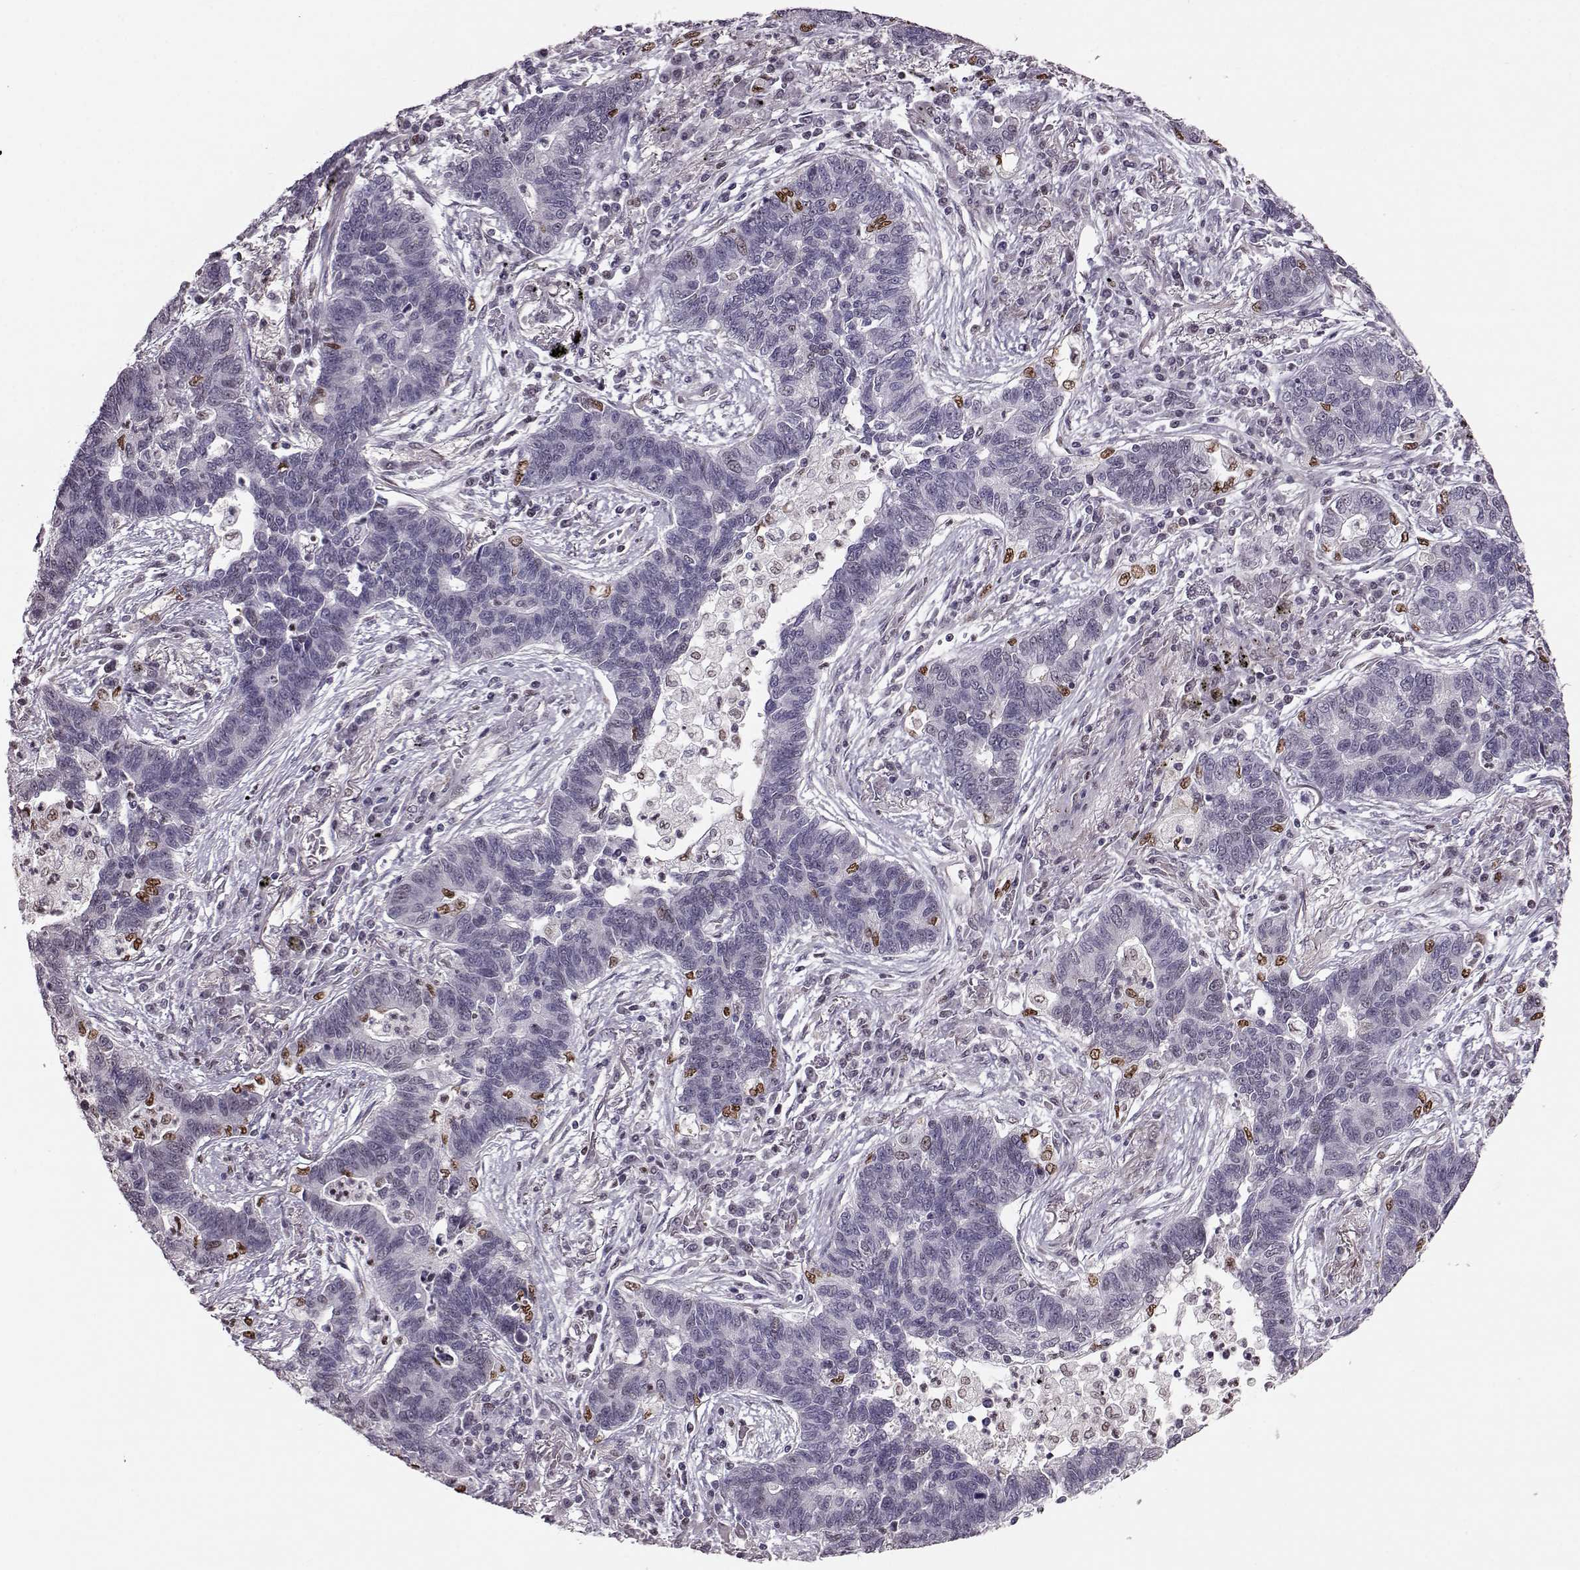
{"staining": {"intensity": "moderate", "quantity": "<25%", "location": "nuclear"}, "tissue": "lung cancer", "cell_type": "Tumor cells", "image_type": "cancer", "snomed": [{"axis": "morphology", "description": "Adenocarcinoma, NOS"}, {"axis": "topography", "description": "Lung"}], "caption": "Protein analysis of lung cancer tissue exhibits moderate nuclear expression in about <25% of tumor cells.", "gene": "KLF6", "patient": {"sex": "female", "age": 57}}